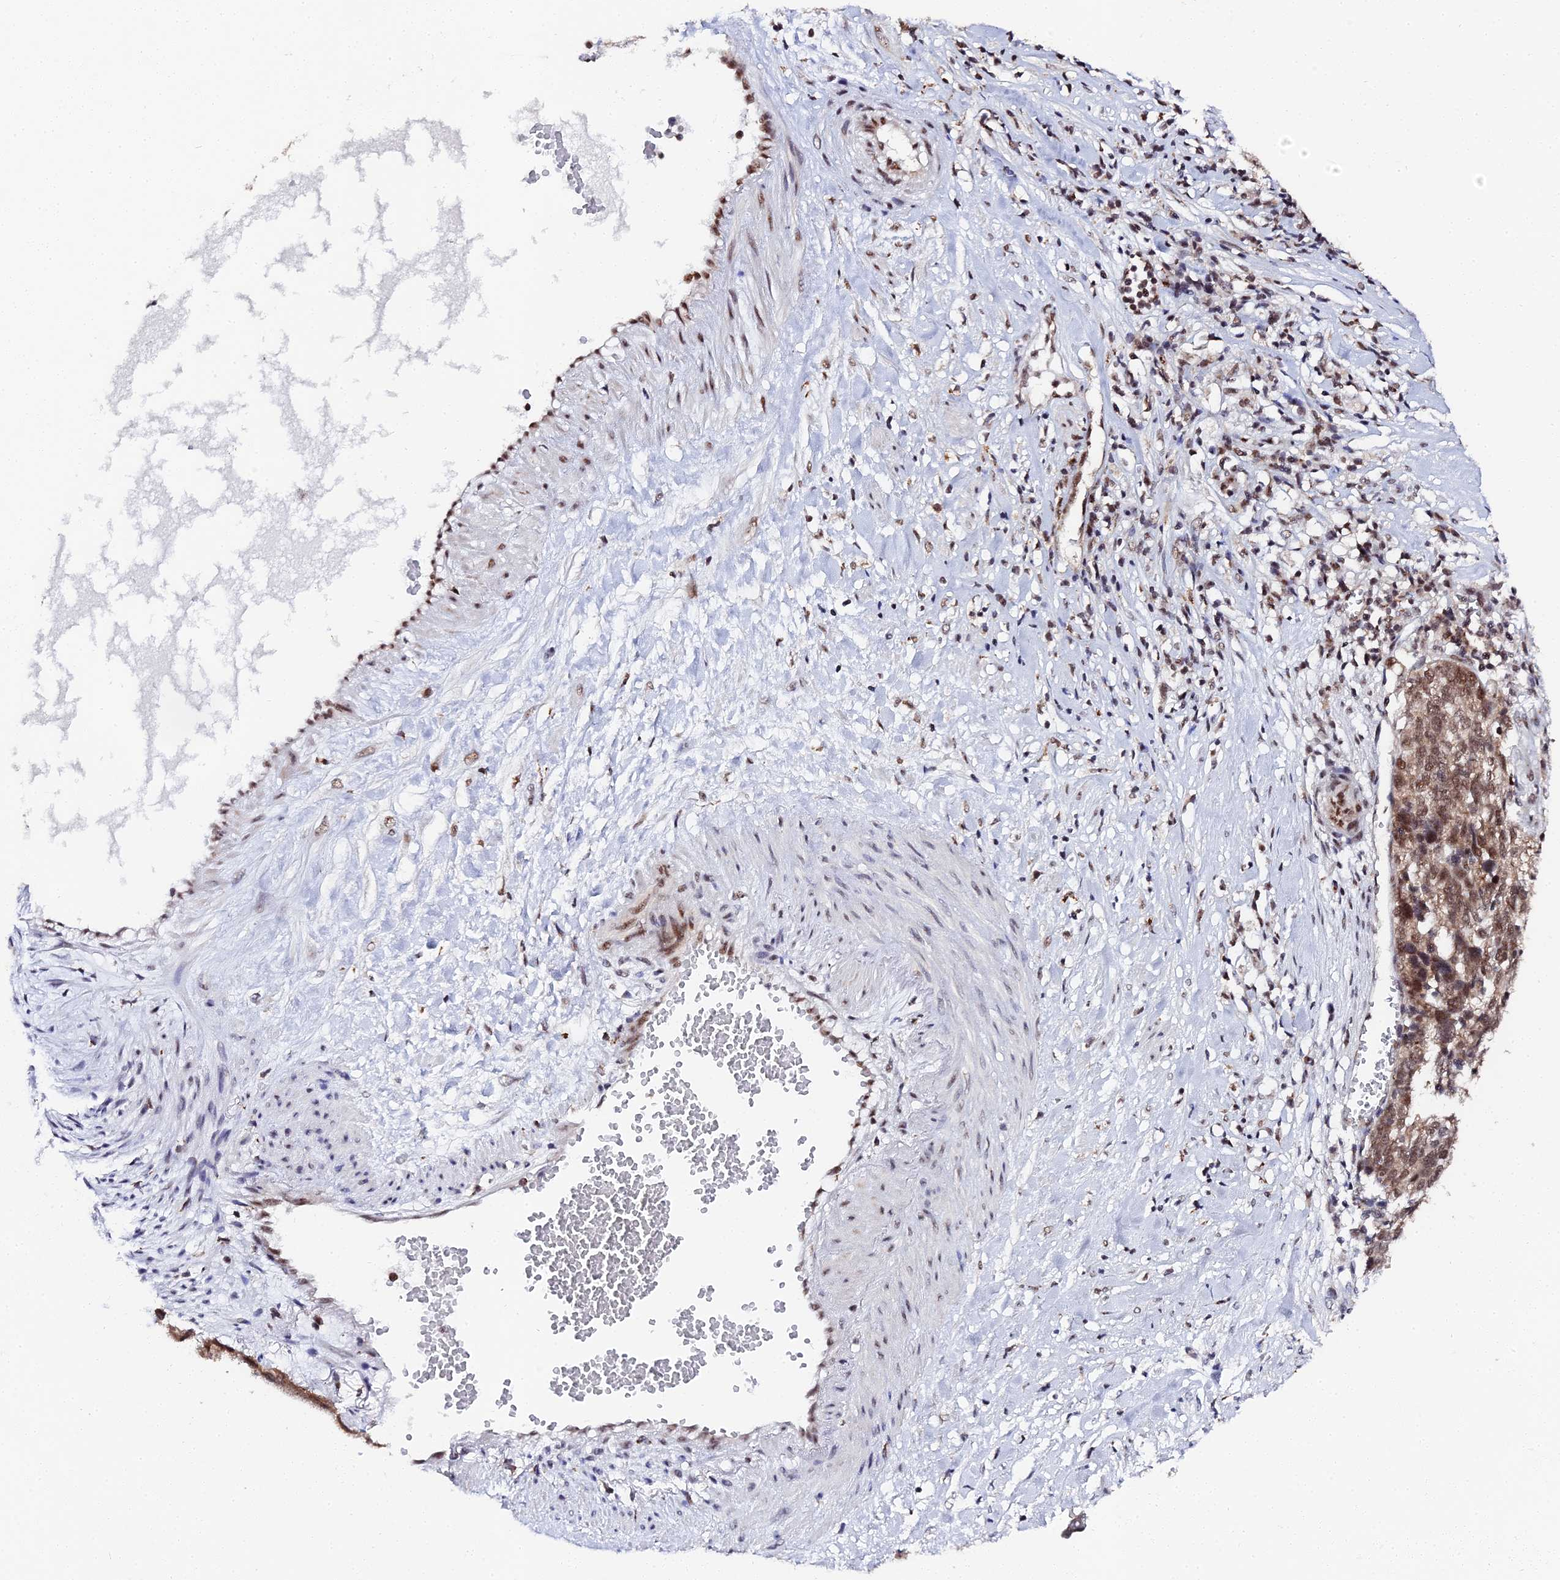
{"staining": {"intensity": "strong", "quantity": ">75%", "location": "cytoplasmic/membranous,nuclear"}, "tissue": "ovarian cancer", "cell_type": "Tumor cells", "image_type": "cancer", "snomed": [{"axis": "morphology", "description": "Cystadenocarcinoma, serous, NOS"}, {"axis": "topography", "description": "Ovary"}], "caption": "Immunohistochemical staining of ovarian cancer shows strong cytoplasmic/membranous and nuclear protein positivity in about >75% of tumor cells.", "gene": "MAGOHB", "patient": {"sex": "female", "age": 59}}